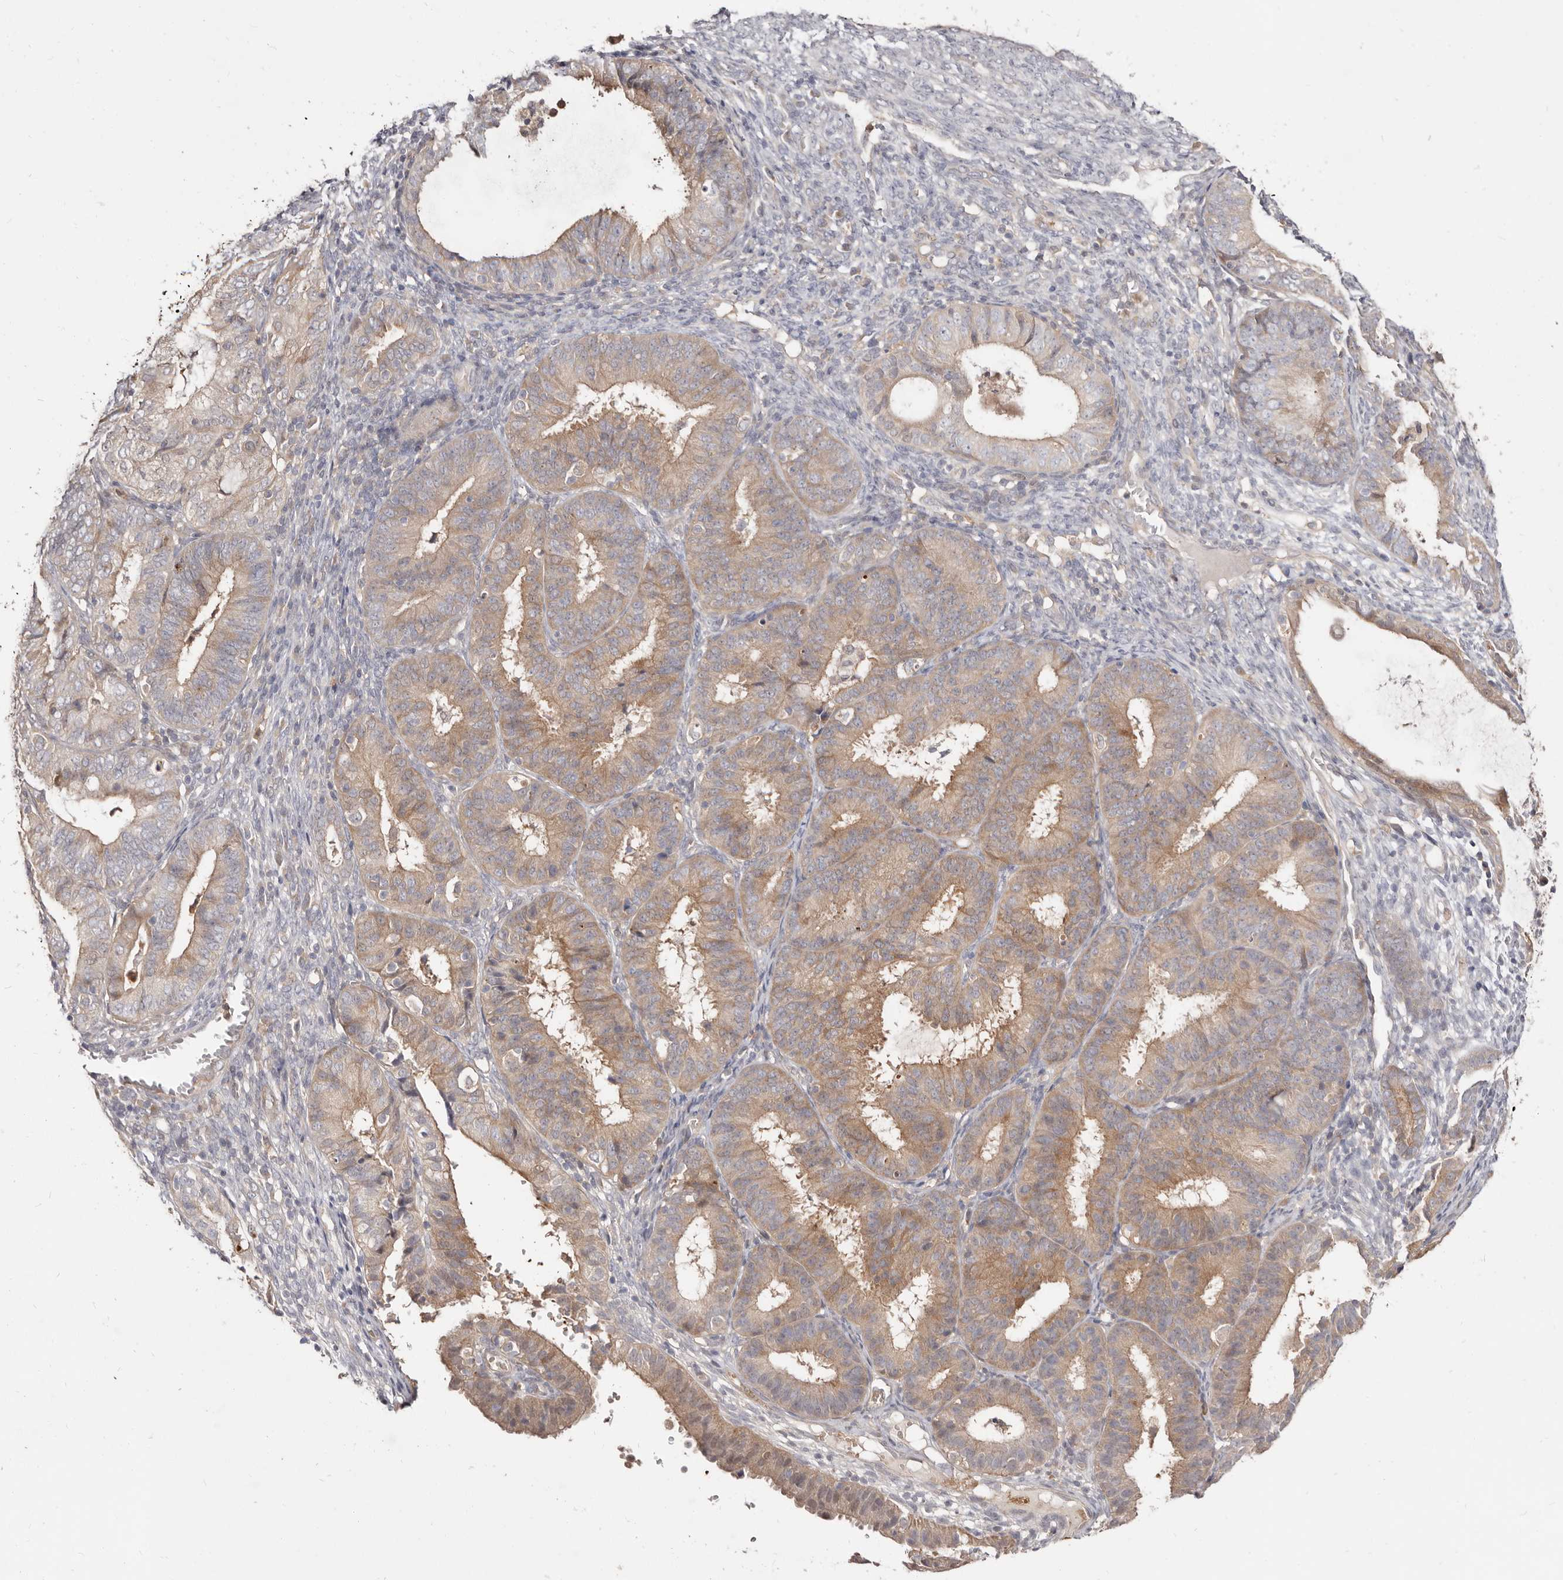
{"staining": {"intensity": "weak", "quantity": ">75%", "location": "cytoplasmic/membranous"}, "tissue": "endometrial cancer", "cell_type": "Tumor cells", "image_type": "cancer", "snomed": [{"axis": "morphology", "description": "Adenocarcinoma, NOS"}, {"axis": "topography", "description": "Endometrium"}], "caption": "Immunohistochemistry (IHC) of adenocarcinoma (endometrial) exhibits low levels of weak cytoplasmic/membranous positivity in about >75% of tumor cells.", "gene": "TC2N", "patient": {"sex": "female", "age": 51}}